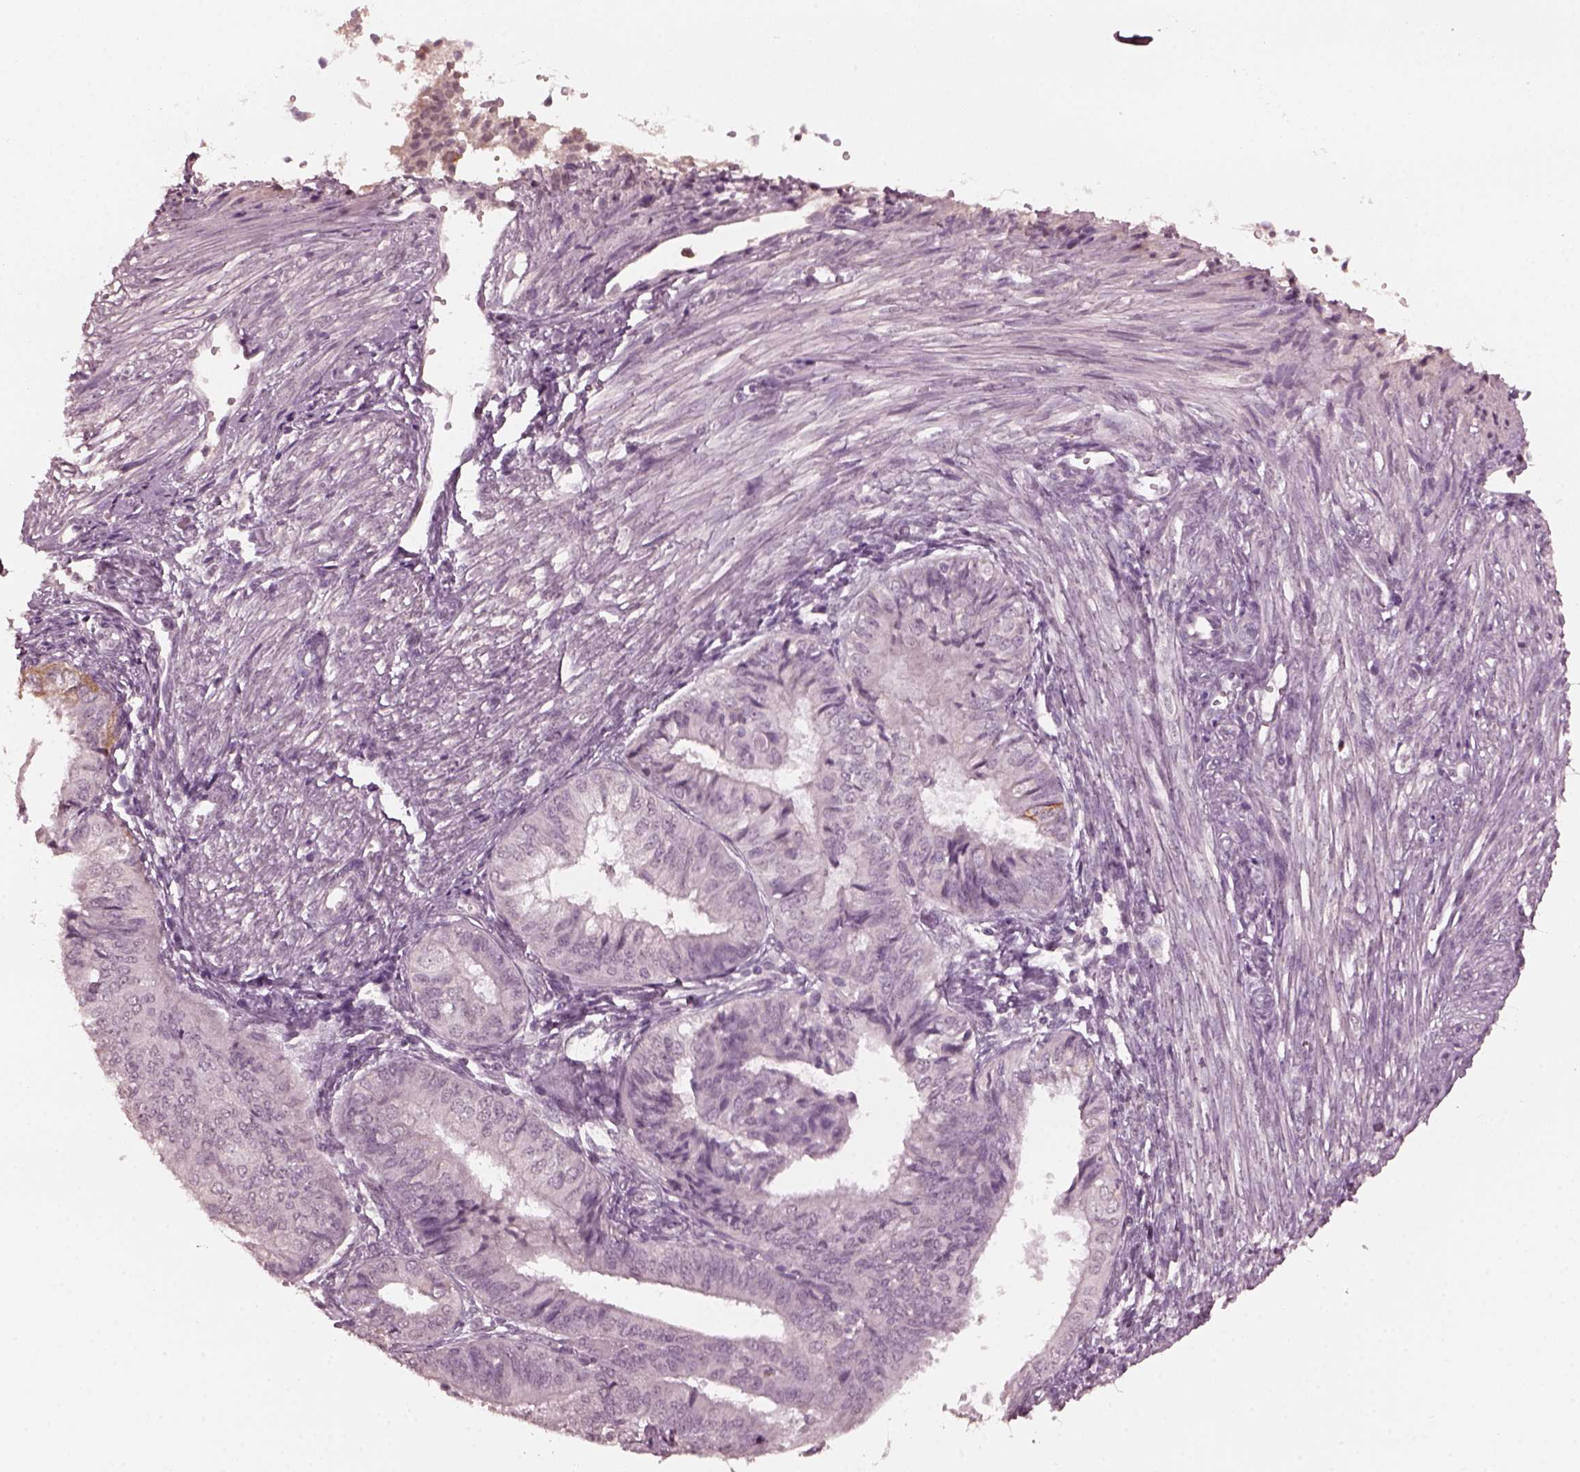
{"staining": {"intensity": "negative", "quantity": "none", "location": "none"}, "tissue": "endometrial cancer", "cell_type": "Tumor cells", "image_type": "cancer", "snomed": [{"axis": "morphology", "description": "Adenocarcinoma, NOS"}, {"axis": "topography", "description": "Endometrium"}], "caption": "Micrograph shows no protein positivity in tumor cells of endometrial cancer (adenocarcinoma) tissue.", "gene": "KRT79", "patient": {"sex": "female", "age": 58}}